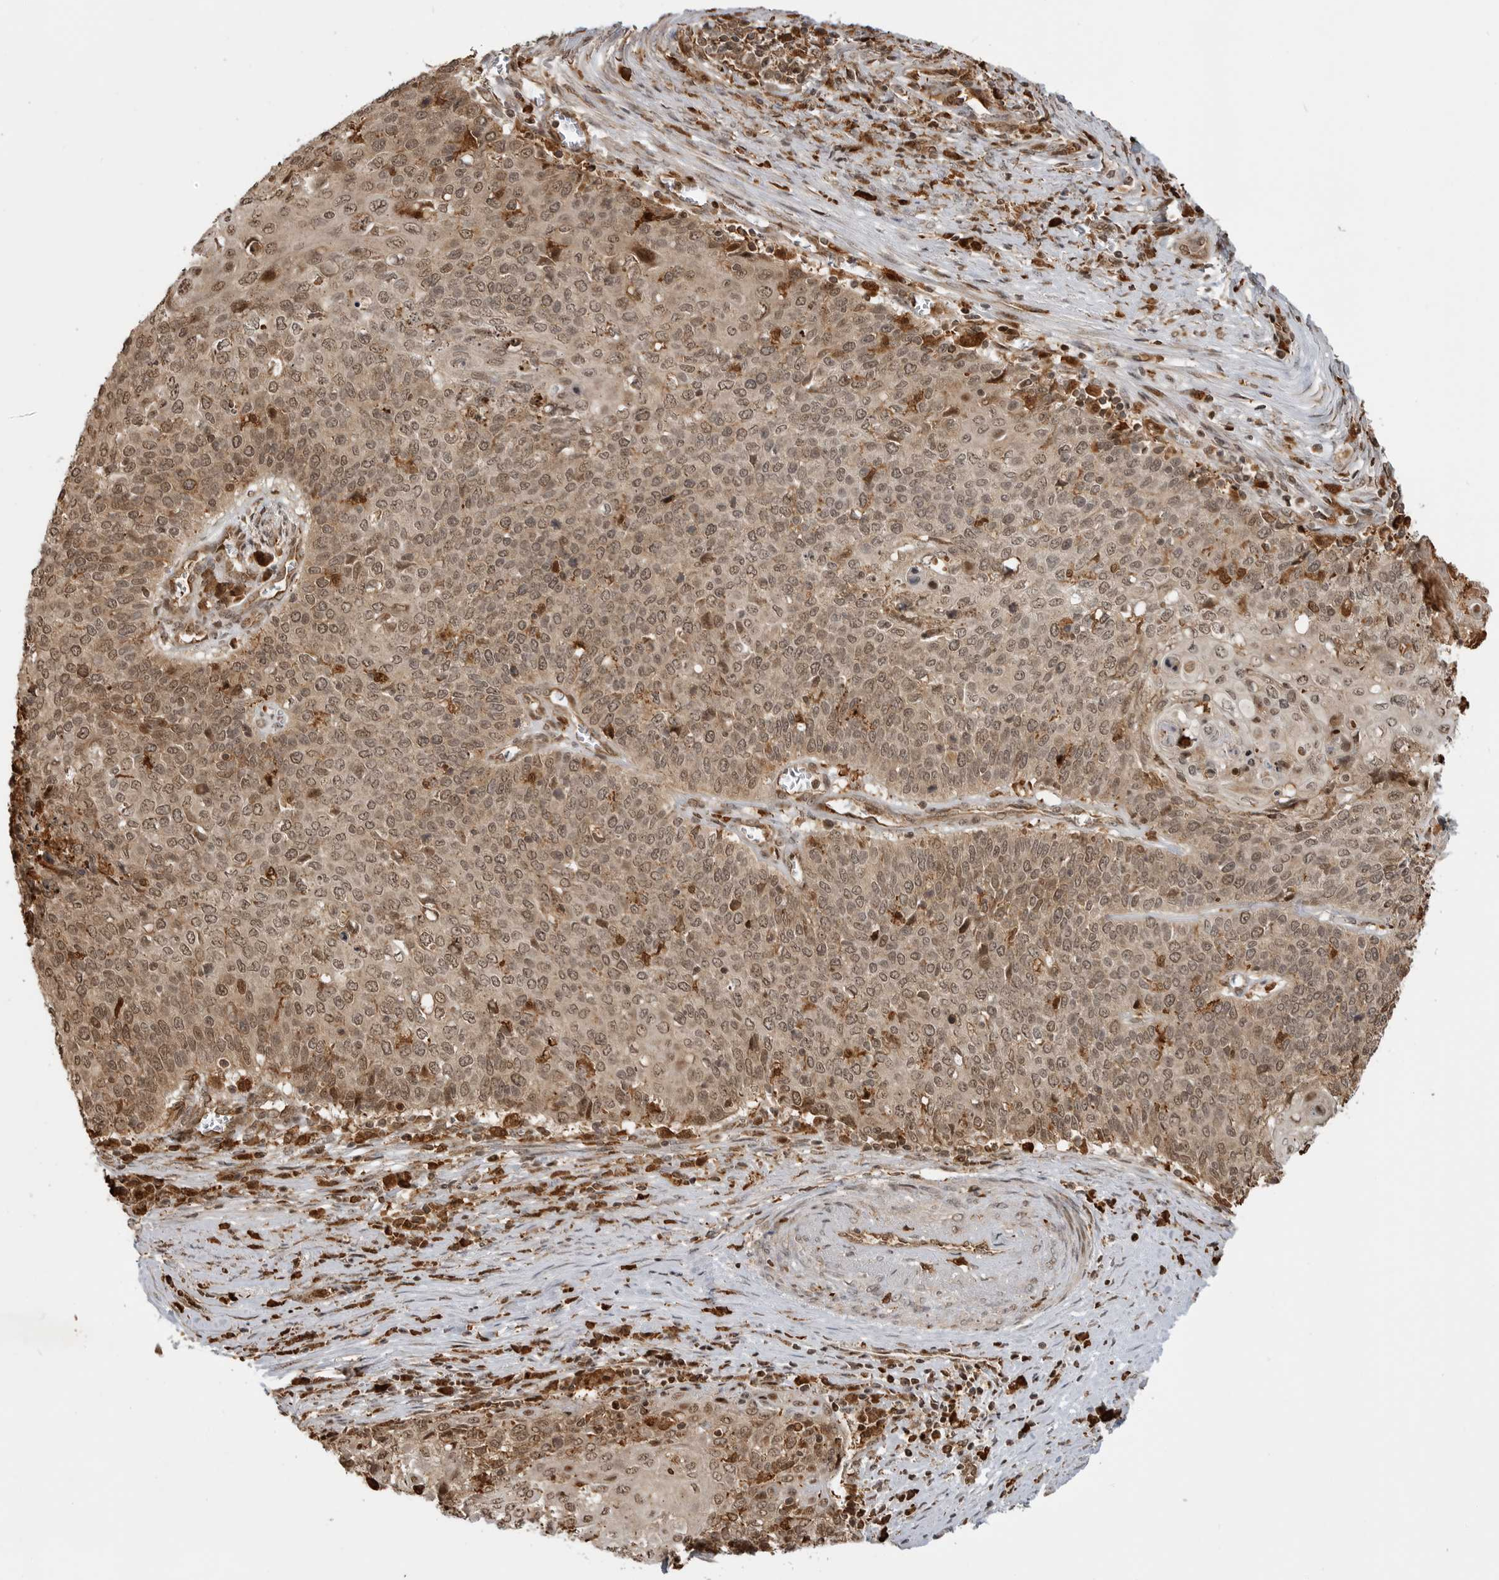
{"staining": {"intensity": "moderate", "quantity": ">75%", "location": "cytoplasmic/membranous,nuclear"}, "tissue": "cervical cancer", "cell_type": "Tumor cells", "image_type": "cancer", "snomed": [{"axis": "morphology", "description": "Squamous cell carcinoma, NOS"}, {"axis": "topography", "description": "Cervix"}], "caption": "Cervical cancer (squamous cell carcinoma) stained for a protein demonstrates moderate cytoplasmic/membranous and nuclear positivity in tumor cells.", "gene": "BMP2K", "patient": {"sex": "female", "age": 39}}